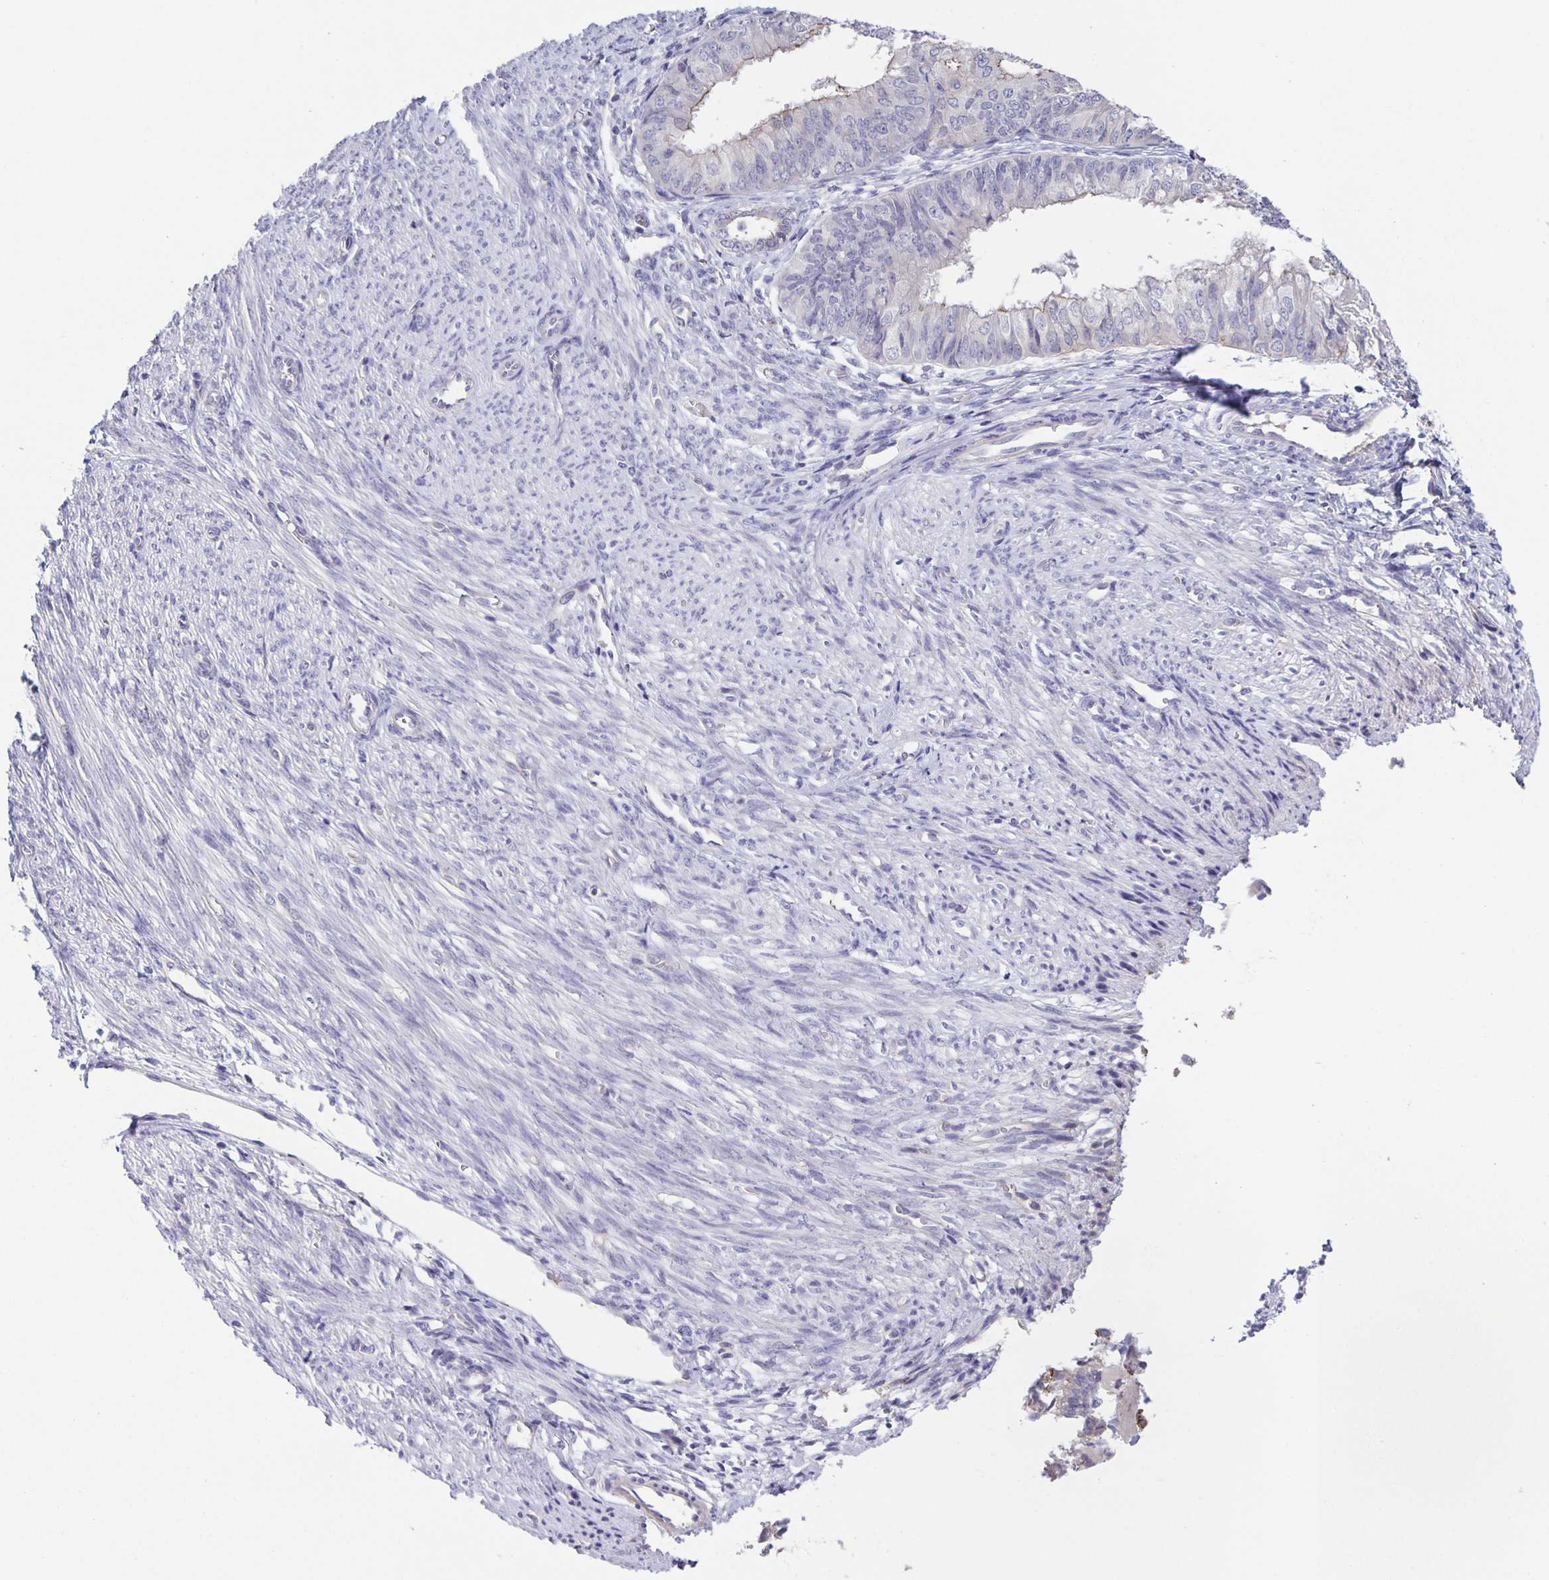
{"staining": {"intensity": "negative", "quantity": "none", "location": "none"}, "tissue": "endometrial cancer", "cell_type": "Tumor cells", "image_type": "cancer", "snomed": [{"axis": "morphology", "description": "Adenocarcinoma, NOS"}, {"axis": "topography", "description": "Endometrium"}], "caption": "This is an immunohistochemistry image of human adenocarcinoma (endometrial). There is no staining in tumor cells.", "gene": "PTPN3", "patient": {"sex": "female", "age": 58}}